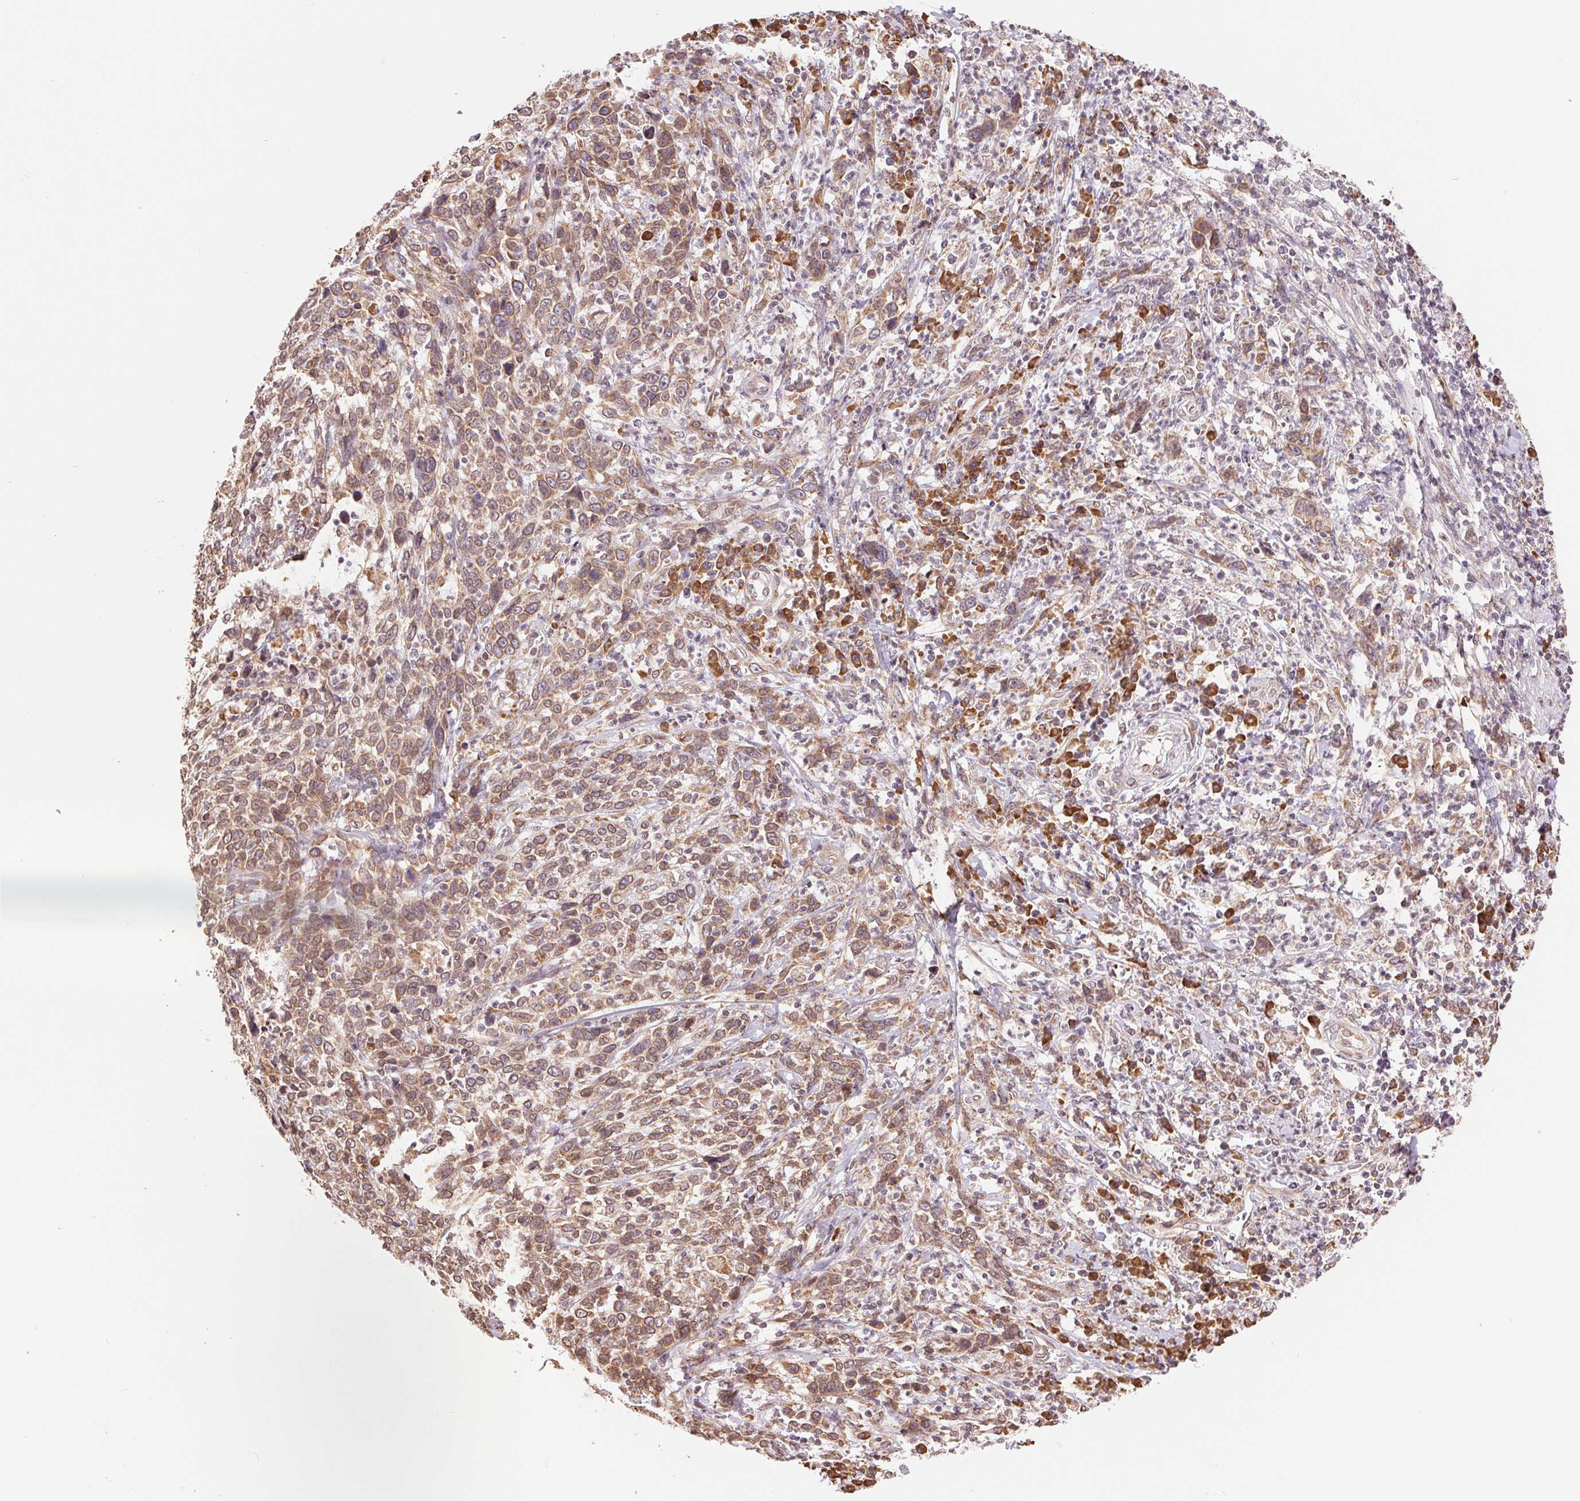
{"staining": {"intensity": "moderate", "quantity": ">75%", "location": "cytoplasmic/membranous"}, "tissue": "cervical cancer", "cell_type": "Tumor cells", "image_type": "cancer", "snomed": [{"axis": "morphology", "description": "Squamous cell carcinoma, NOS"}, {"axis": "topography", "description": "Cervix"}], "caption": "Moderate cytoplasmic/membranous staining for a protein is present in about >75% of tumor cells of cervical squamous cell carcinoma using immunohistochemistry (IHC).", "gene": "RPN1", "patient": {"sex": "female", "age": 46}}